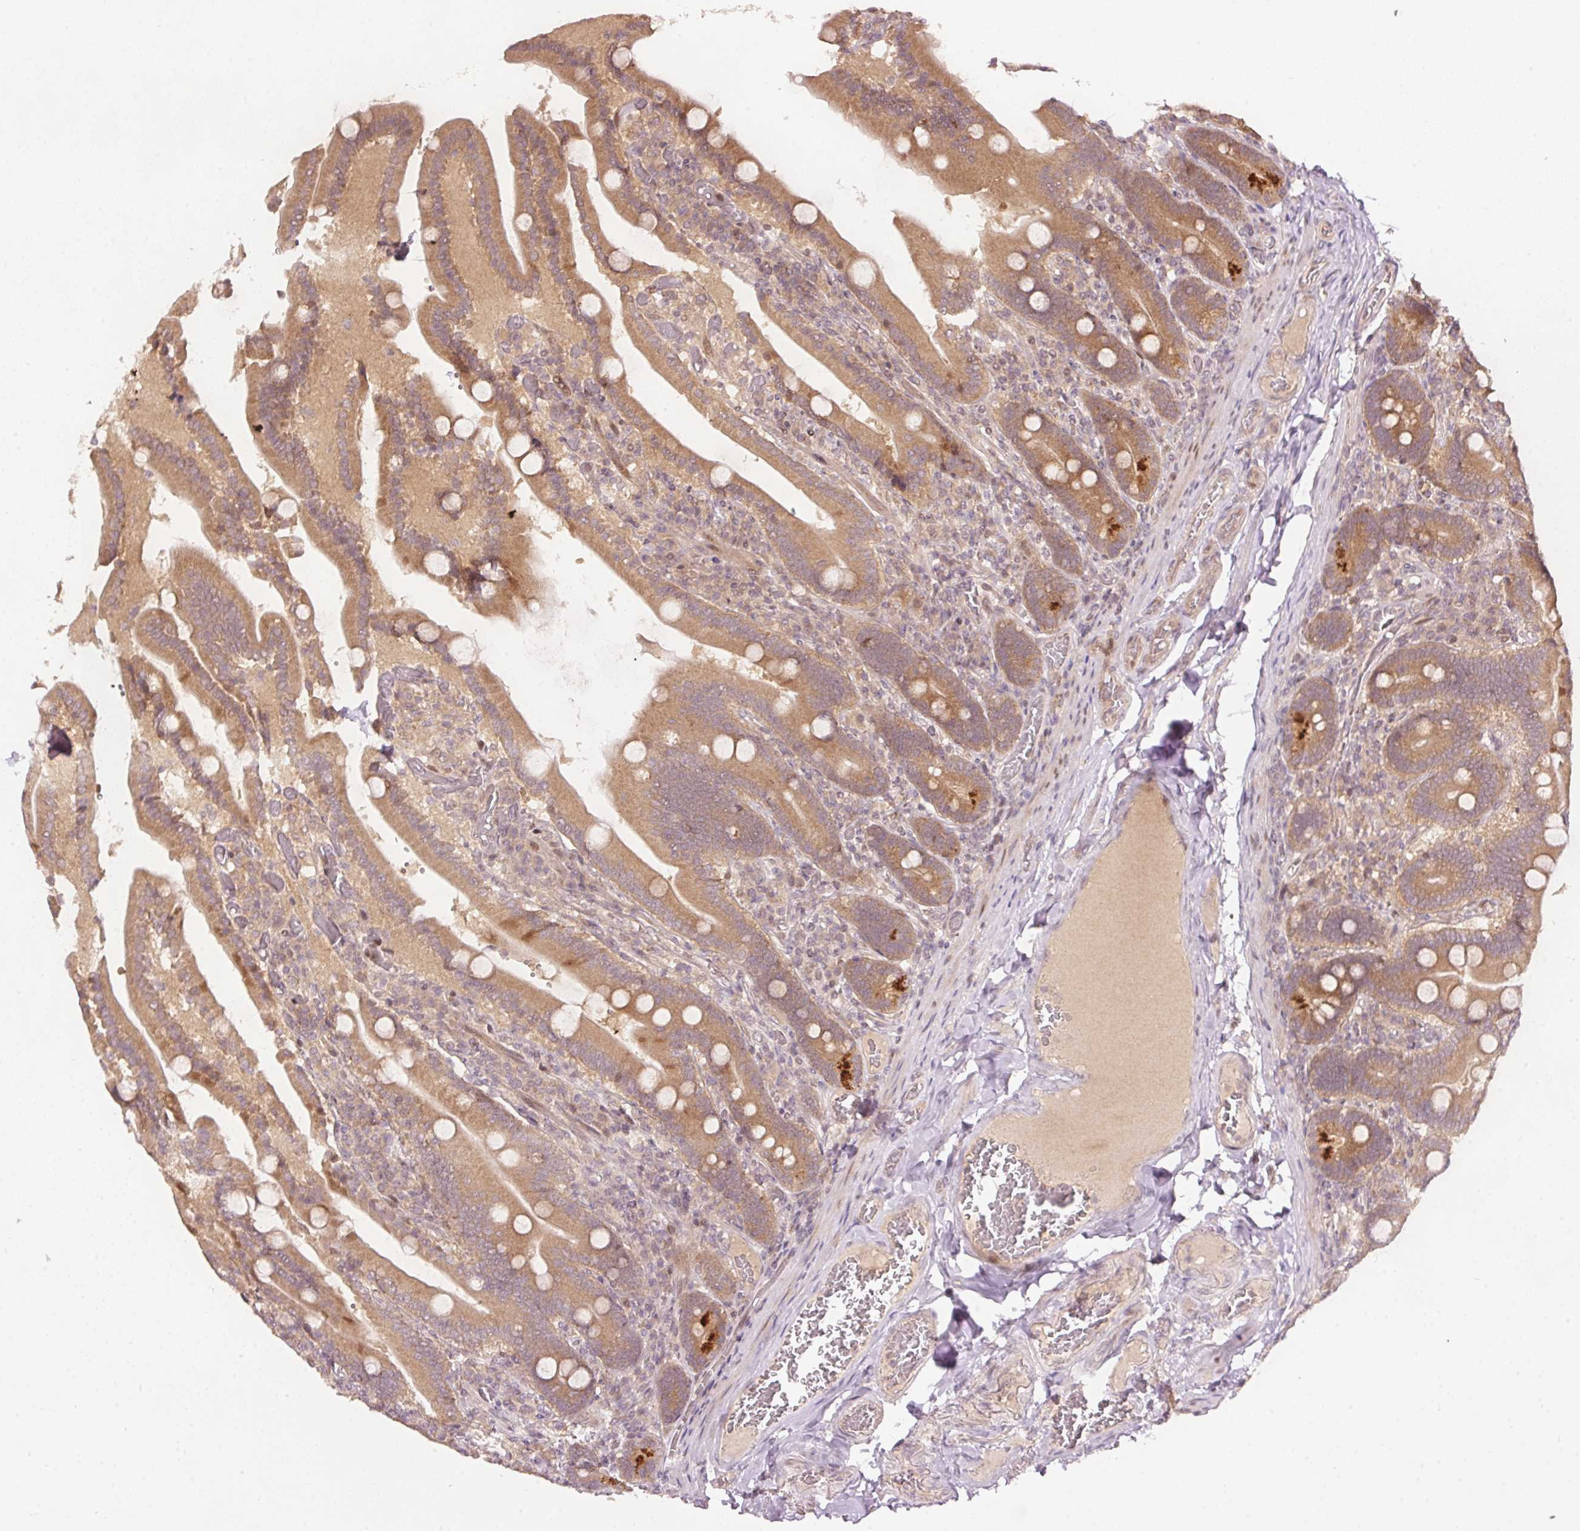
{"staining": {"intensity": "moderate", "quantity": ">75%", "location": "cytoplasmic/membranous"}, "tissue": "duodenum", "cell_type": "Glandular cells", "image_type": "normal", "snomed": [{"axis": "morphology", "description": "Normal tissue, NOS"}, {"axis": "topography", "description": "Duodenum"}], "caption": "Immunohistochemistry (IHC) histopathology image of benign duodenum stained for a protein (brown), which shows medium levels of moderate cytoplasmic/membranous staining in about >75% of glandular cells.", "gene": "PCDHB1", "patient": {"sex": "female", "age": 62}}